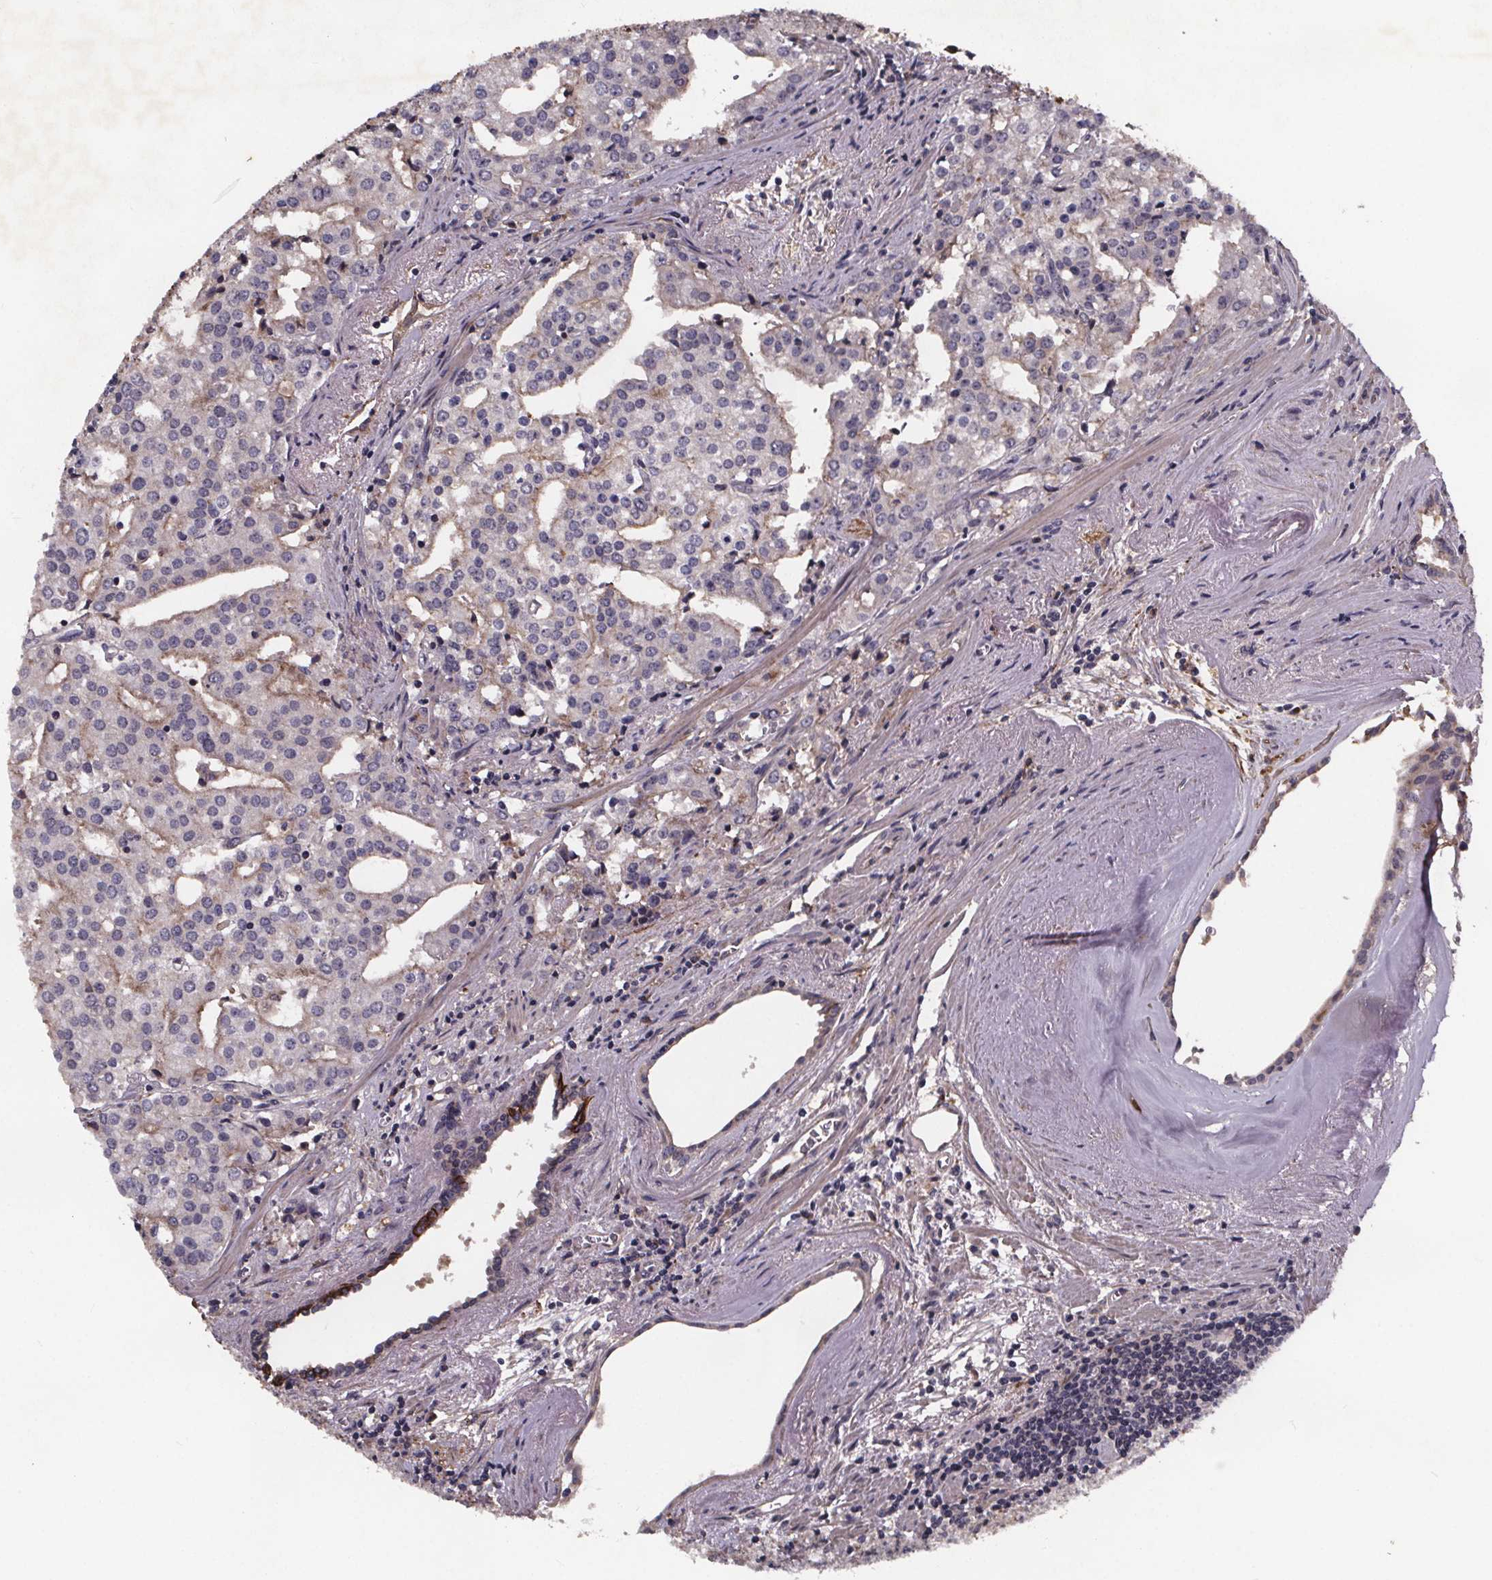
{"staining": {"intensity": "moderate", "quantity": "<25%", "location": "cytoplasmic/membranous"}, "tissue": "prostate cancer", "cell_type": "Tumor cells", "image_type": "cancer", "snomed": [{"axis": "morphology", "description": "Adenocarcinoma, High grade"}, {"axis": "topography", "description": "Prostate"}], "caption": "Moderate cytoplasmic/membranous expression for a protein is appreciated in about <25% of tumor cells of prostate cancer using IHC.", "gene": "FASTKD3", "patient": {"sex": "male", "age": 68}}